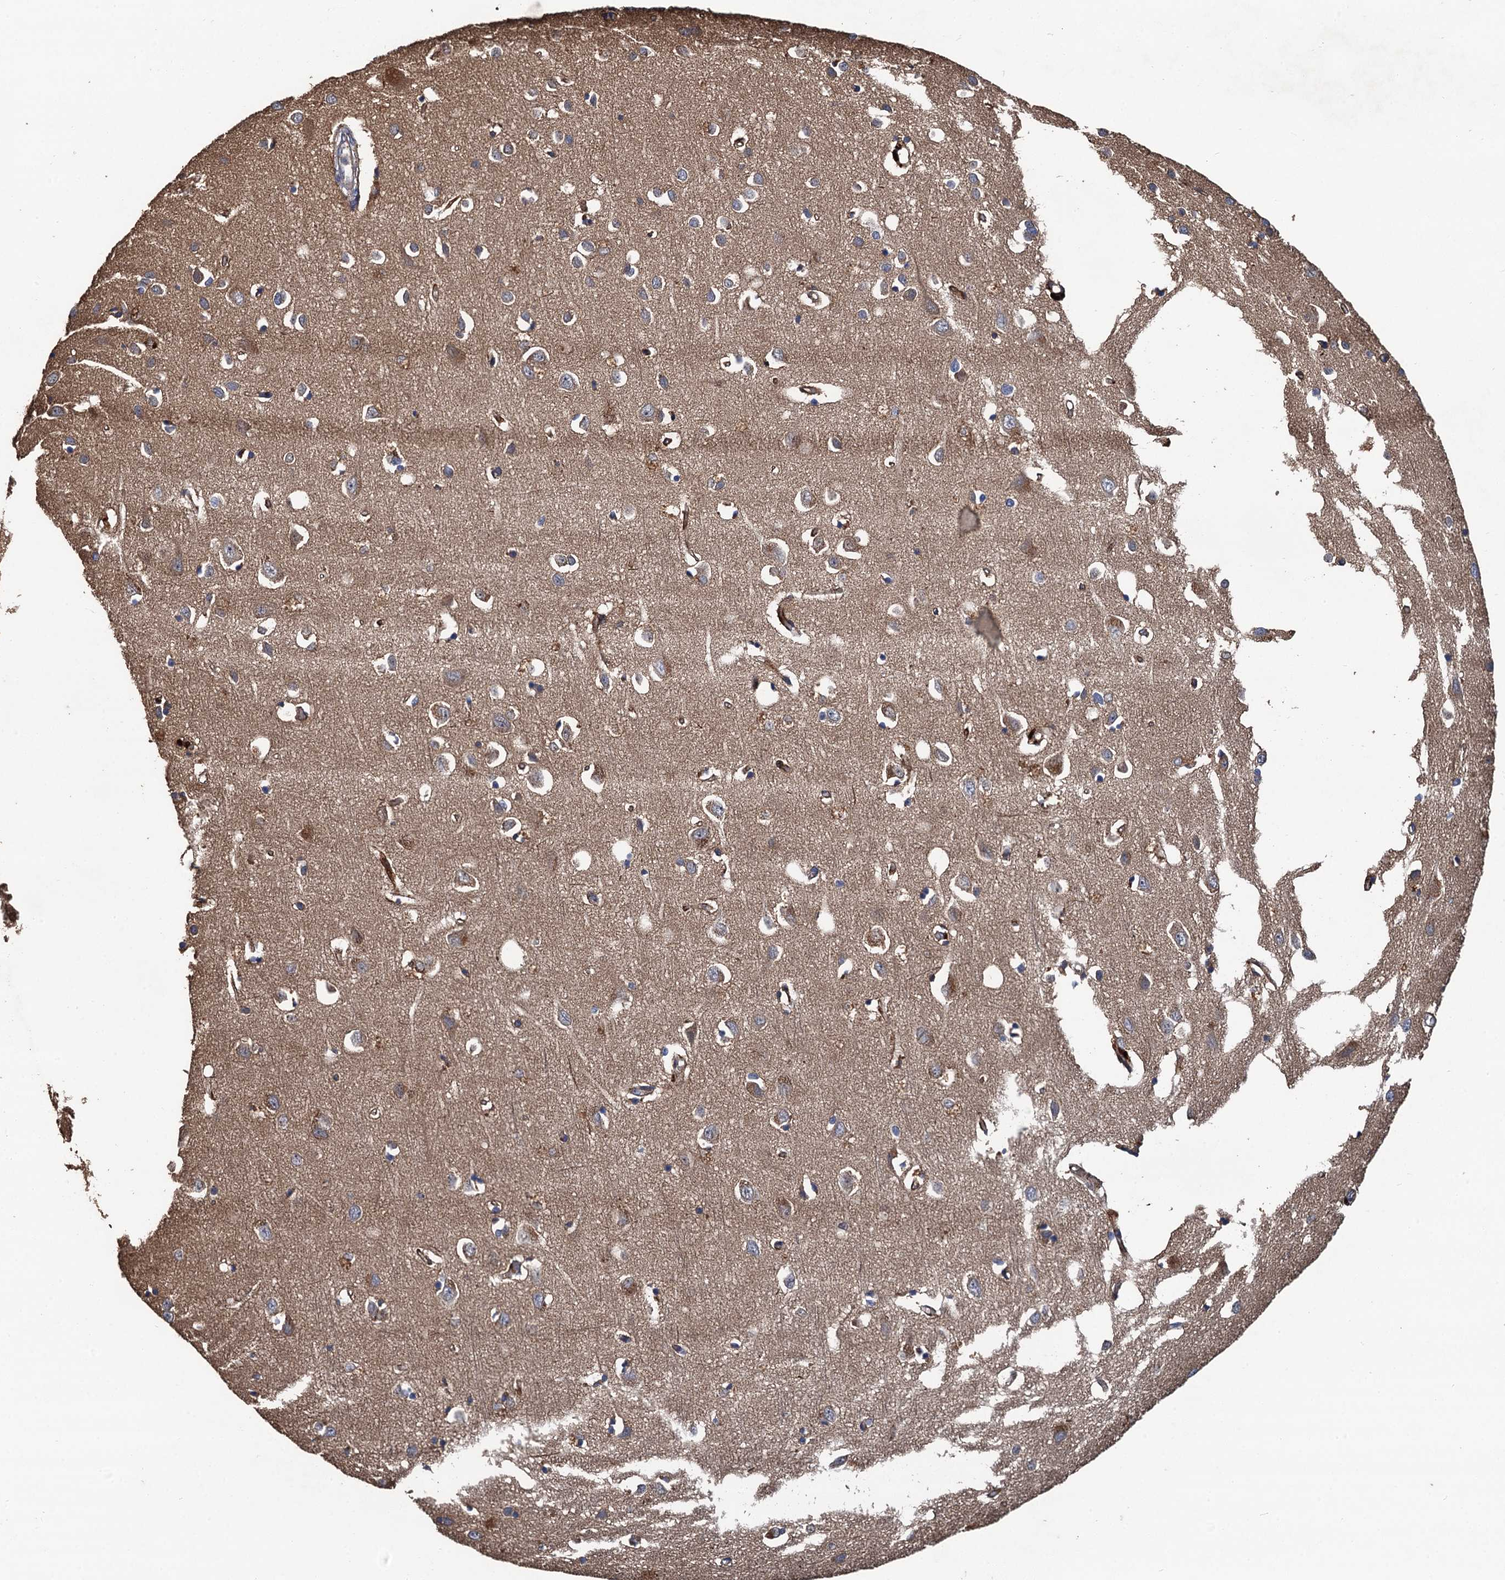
{"staining": {"intensity": "moderate", "quantity": "25%-75%", "location": "cytoplasmic/membranous"}, "tissue": "cerebral cortex", "cell_type": "Endothelial cells", "image_type": "normal", "snomed": [{"axis": "morphology", "description": "Normal tissue, NOS"}, {"axis": "topography", "description": "Cerebral cortex"}], "caption": "Immunohistochemistry (DAB (3,3'-diaminobenzidine)) staining of benign cerebral cortex shows moderate cytoplasmic/membranous protein positivity in about 25%-75% of endothelial cells.", "gene": "TMEM39B", "patient": {"sex": "female", "age": 64}}